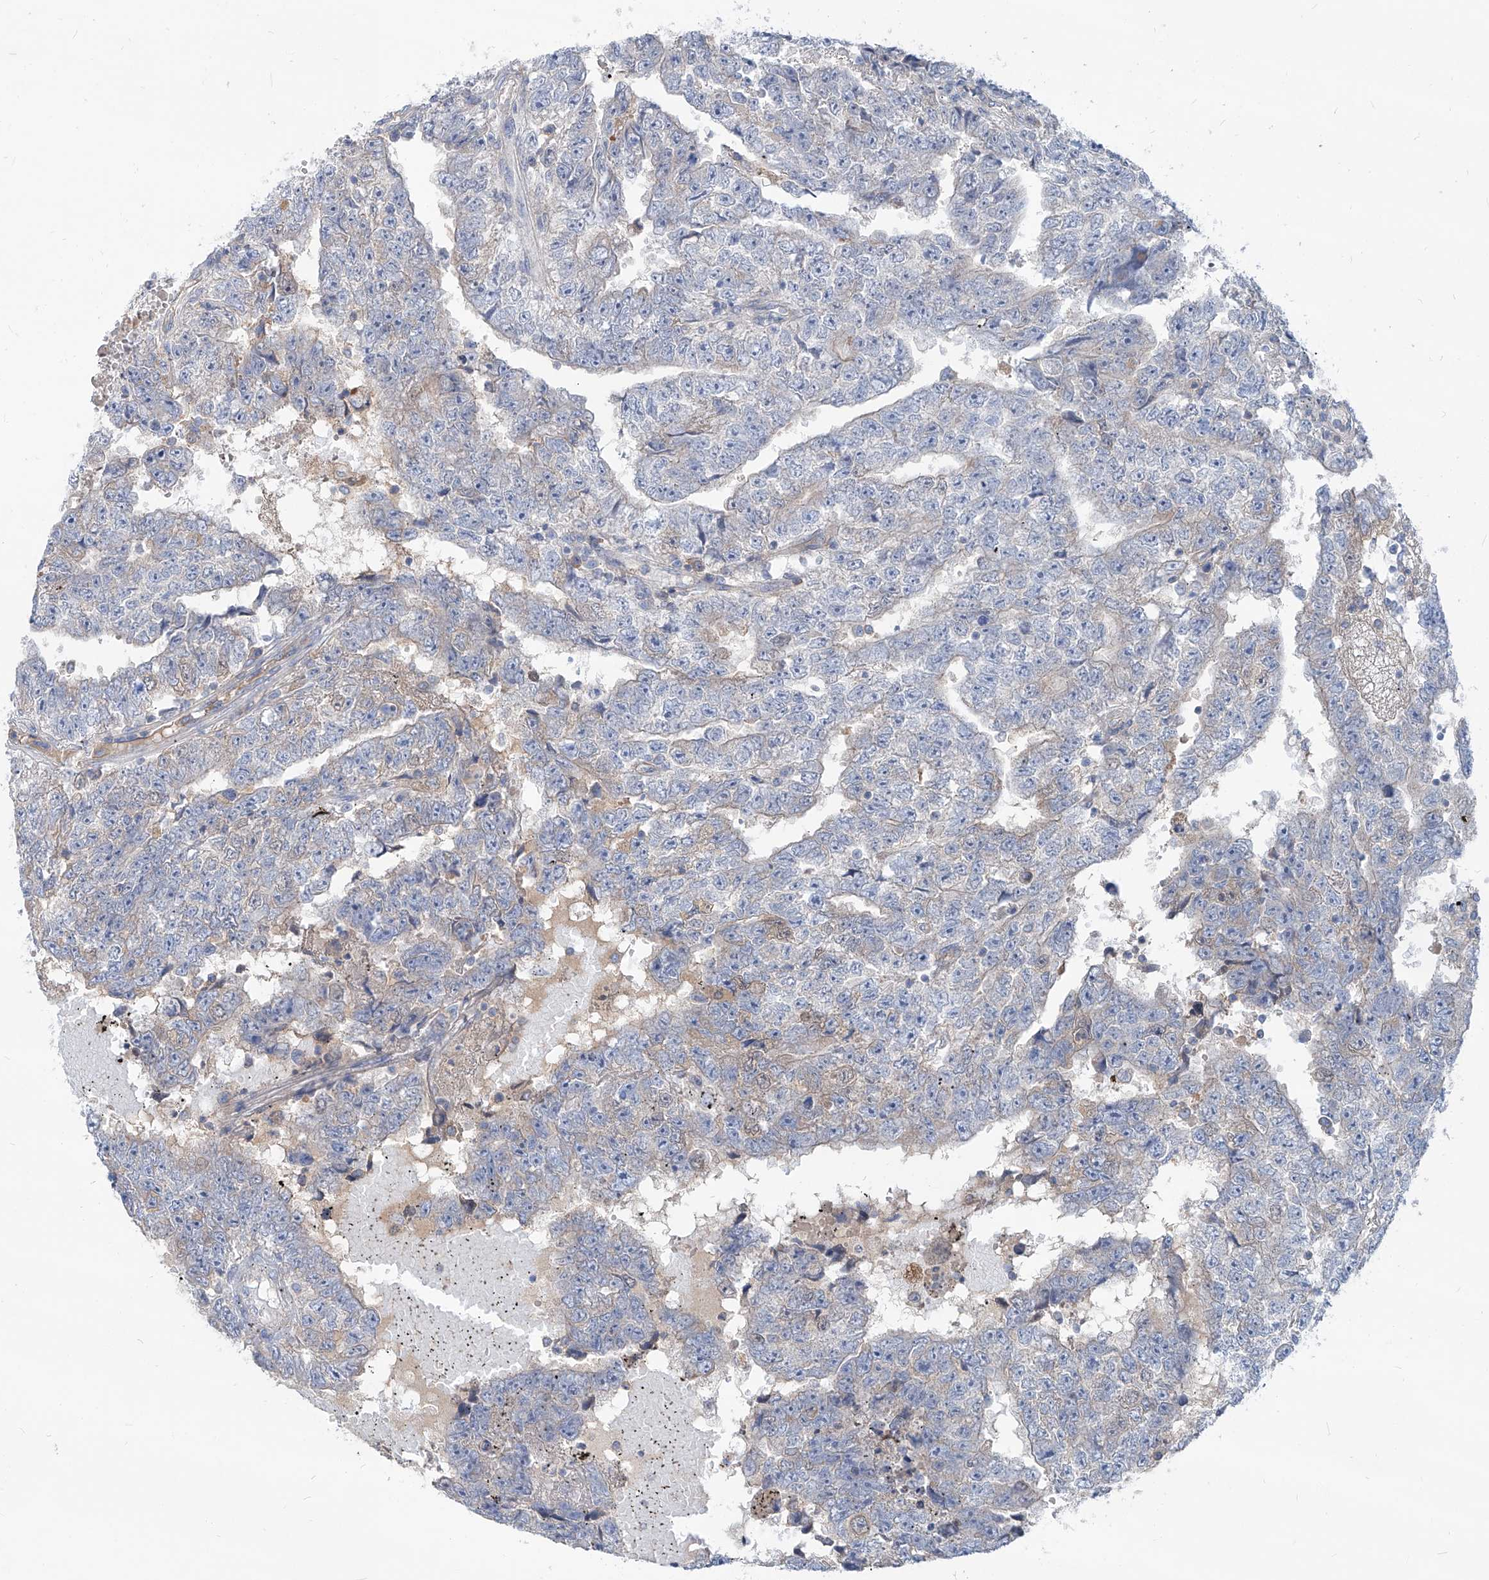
{"staining": {"intensity": "negative", "quantity": "none", "location": "none"}, "tissue": "testis cancer", "cell_type": "Tumor cells", "image_type": "cancer", "snomed": [{"axis": "morphology", "description": "Carcinoma, Embryonal, NOS"}, {"axis": "topography", "description": "Testis"}], "caption": "This is an immunohistochemistry (IHC) photomicrograph of human testis cancer (embryonal carcinoma). There is no positivity in tumor cells.", "gene": "AKAP10", "patient": {"sex": "male", "age": 25}}